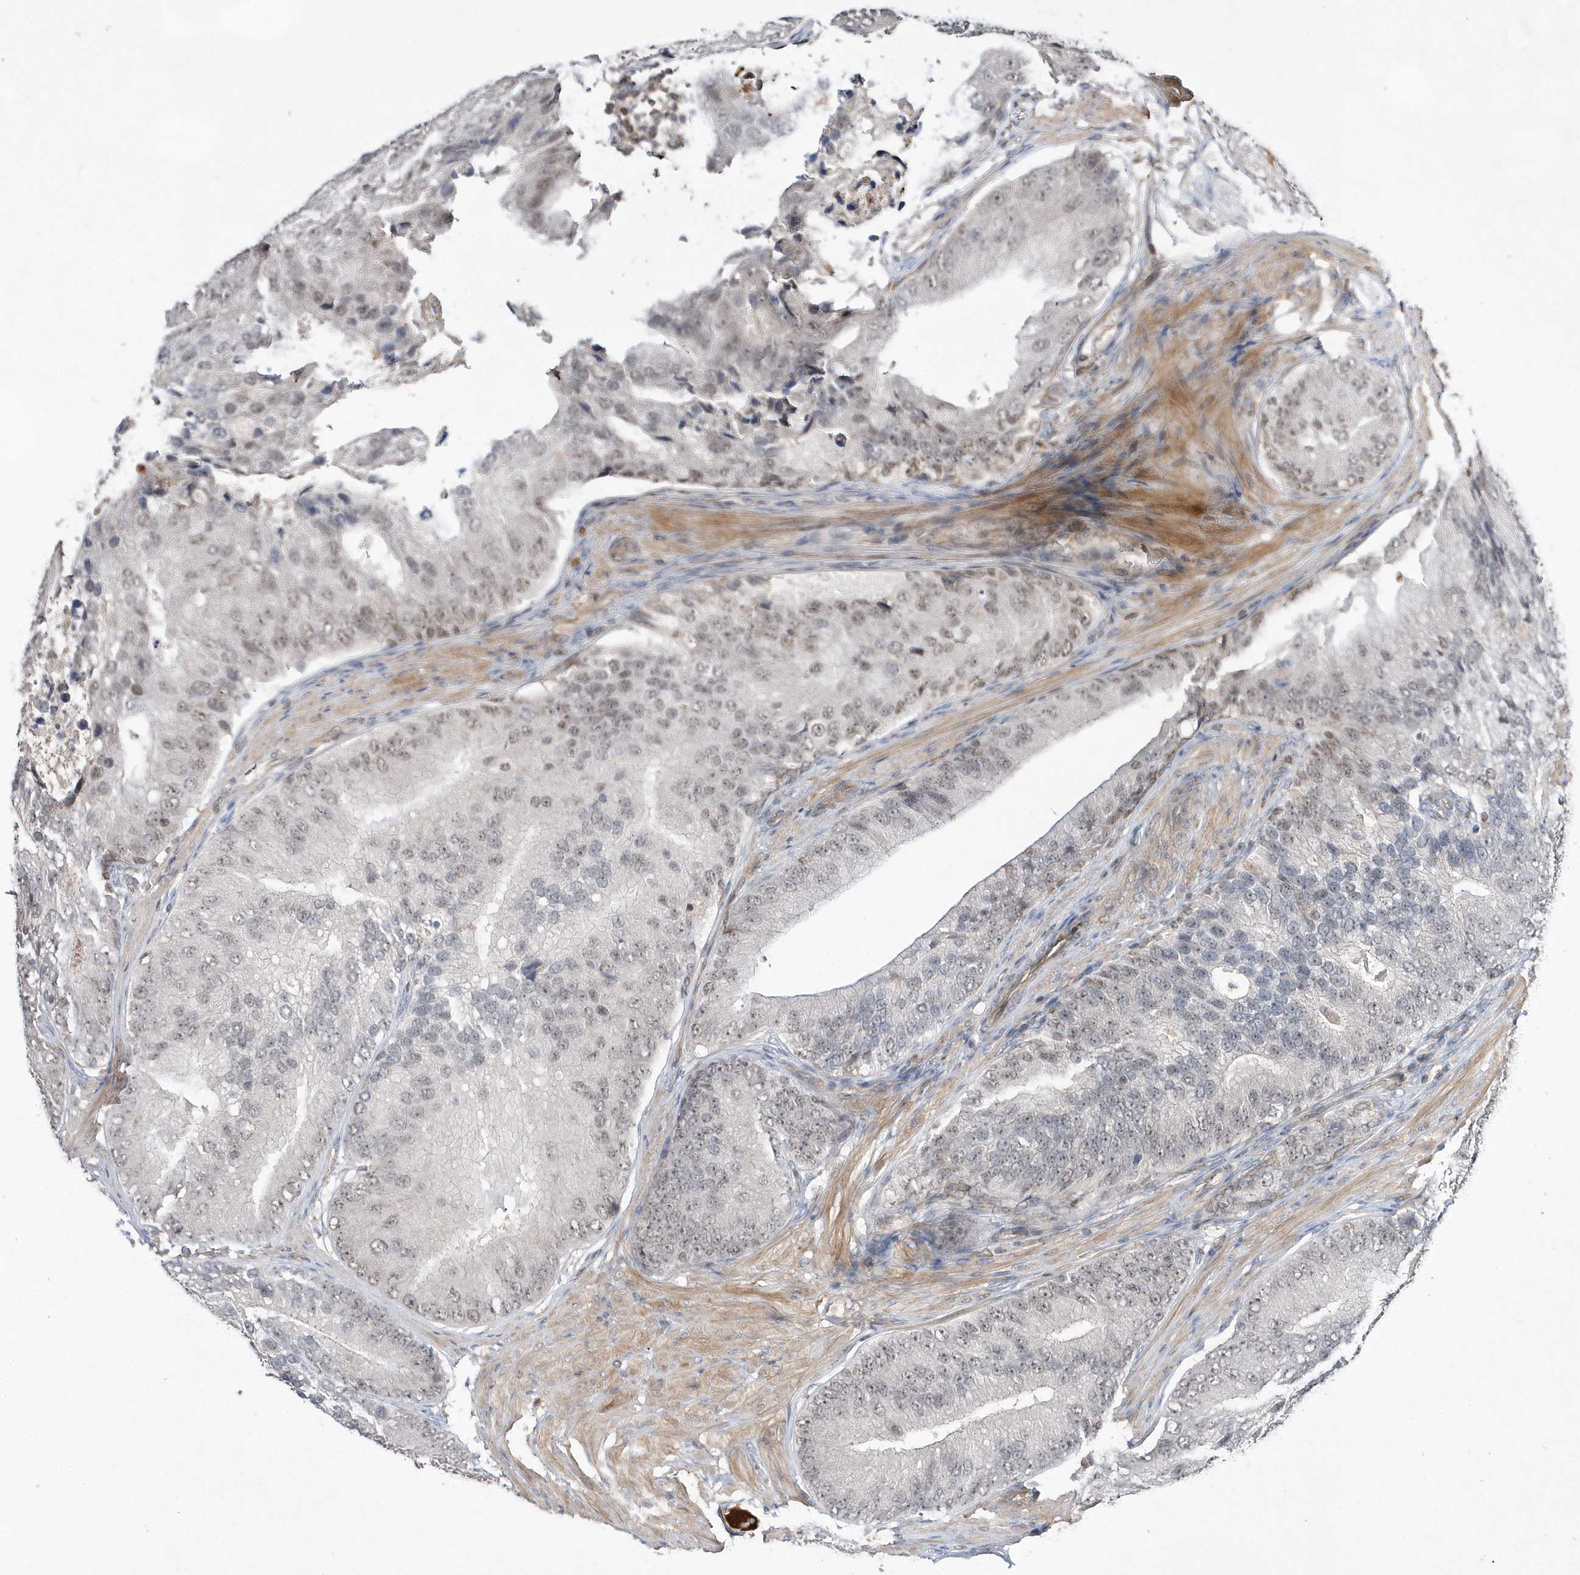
{"staining": {"intensity": "weak", "quantity": "<25%", "location": "nuclear"}, "tissue": "prostate cancer", "cell_type": "Tumor cells", "image_type": "cancer", "snomed": [{"axis": "morphology", "description": "Adenocarcinoma, High grade"}, {"axis": "topography", "description": "Prostate"}], "caption": "Protein analysis of prostate adenocarcinoma (high-grade) reveals no significant expression in tumor cells.", "gene": "TMEM132B", "patient": {"sex": "male", "age": 70}}